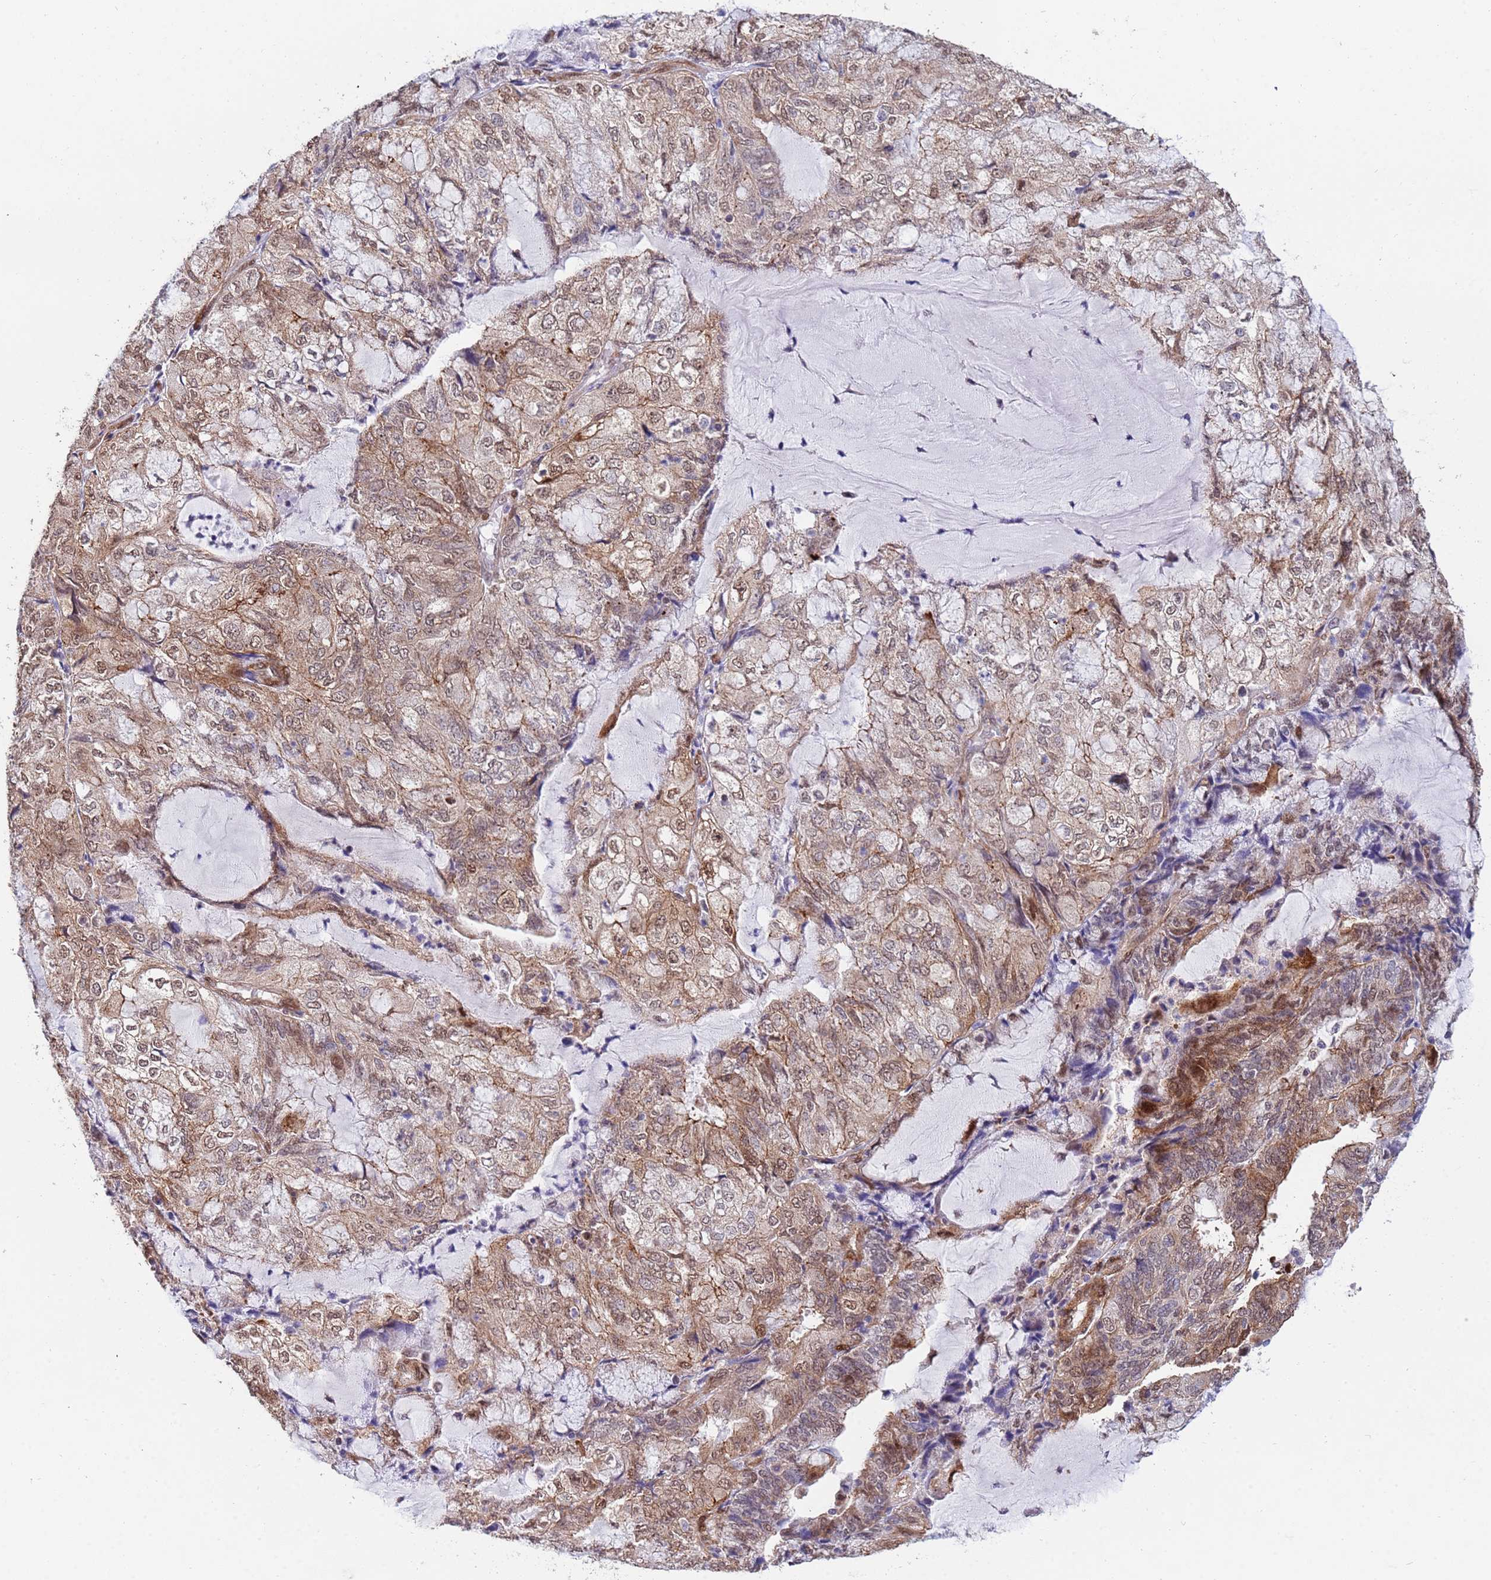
{"staining": {"intensity": "moderate", "quantity": "25%-75%", "location": "cytoplasmic/membranous,nuclear"}, "tissue": "endometrial cancer", "cell_type": "Tumor cells", "image_type": "cancer", "snomed": [{"axis": "morphology", "description": "Adenocarcinoma, NOS"}, {"axis": "topography", "description": "Endometrium"}], "caption": "Endometrial cancer was stained to show a protein in brown. There is medium levels of moderate cytoplasmic/membranous and nuclear expression in about 25%-75% of tumor cells.", "gene": "TRIP6", "patient": {"sex": "female", "age": 81}}